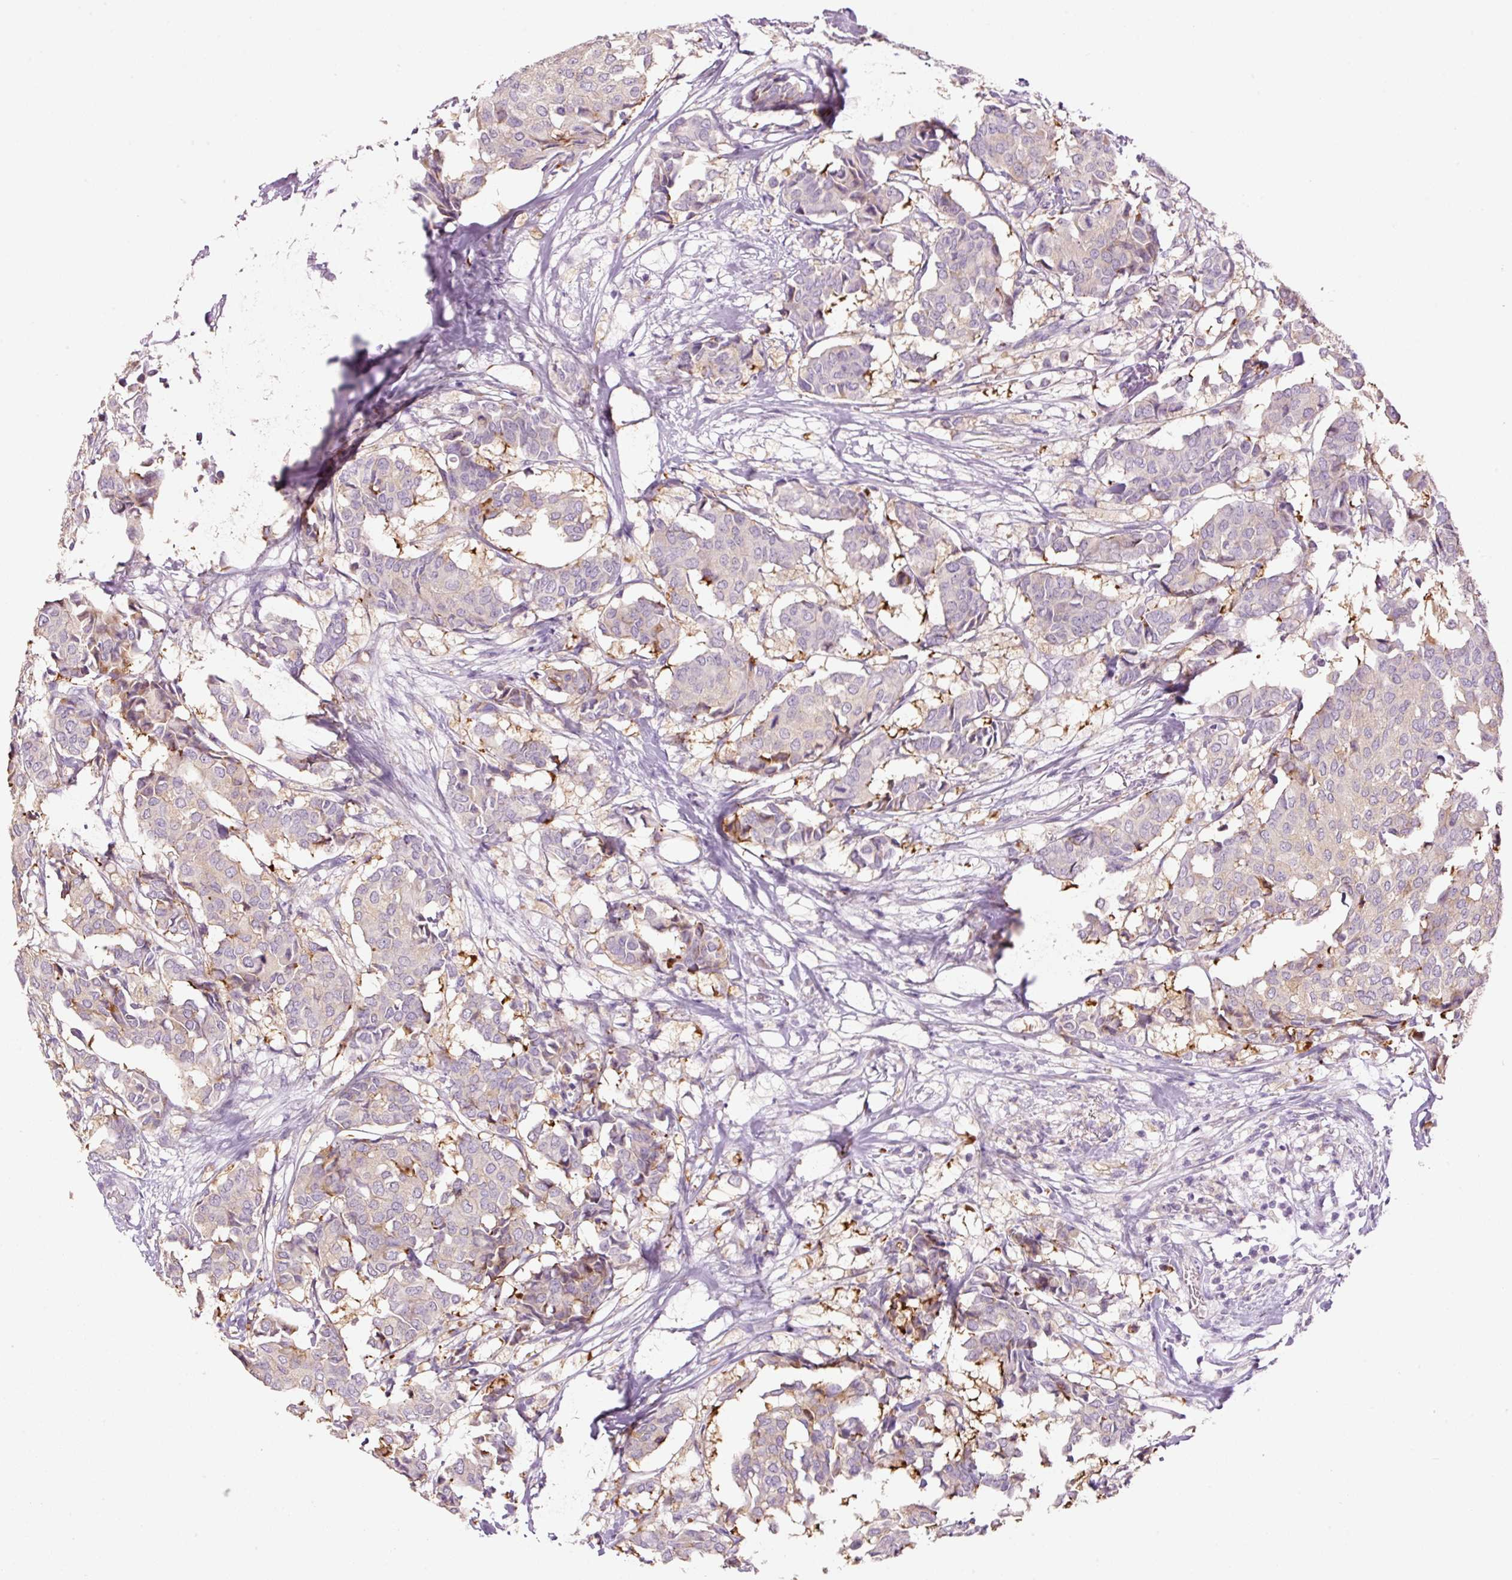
{"staining": {"intensity": "moderate", "quantity": "<25%", "location": "cytoplasmic/membranous"}, "tissue": "breast cancer", "cell_type": "Tumor cells", "image_type": "cancer", "snomed": [{"axis": "morphology", "description": "Duct carcinoma"}, {"axis": "topography", "description": "Breast"}], "caption": "A brown stain labels moderate cytoplasmic/membranous staining of a protein in breast cancer tumor cells.", "gene": "HAX1", "patient": {"sex": "female", "age": 75}}